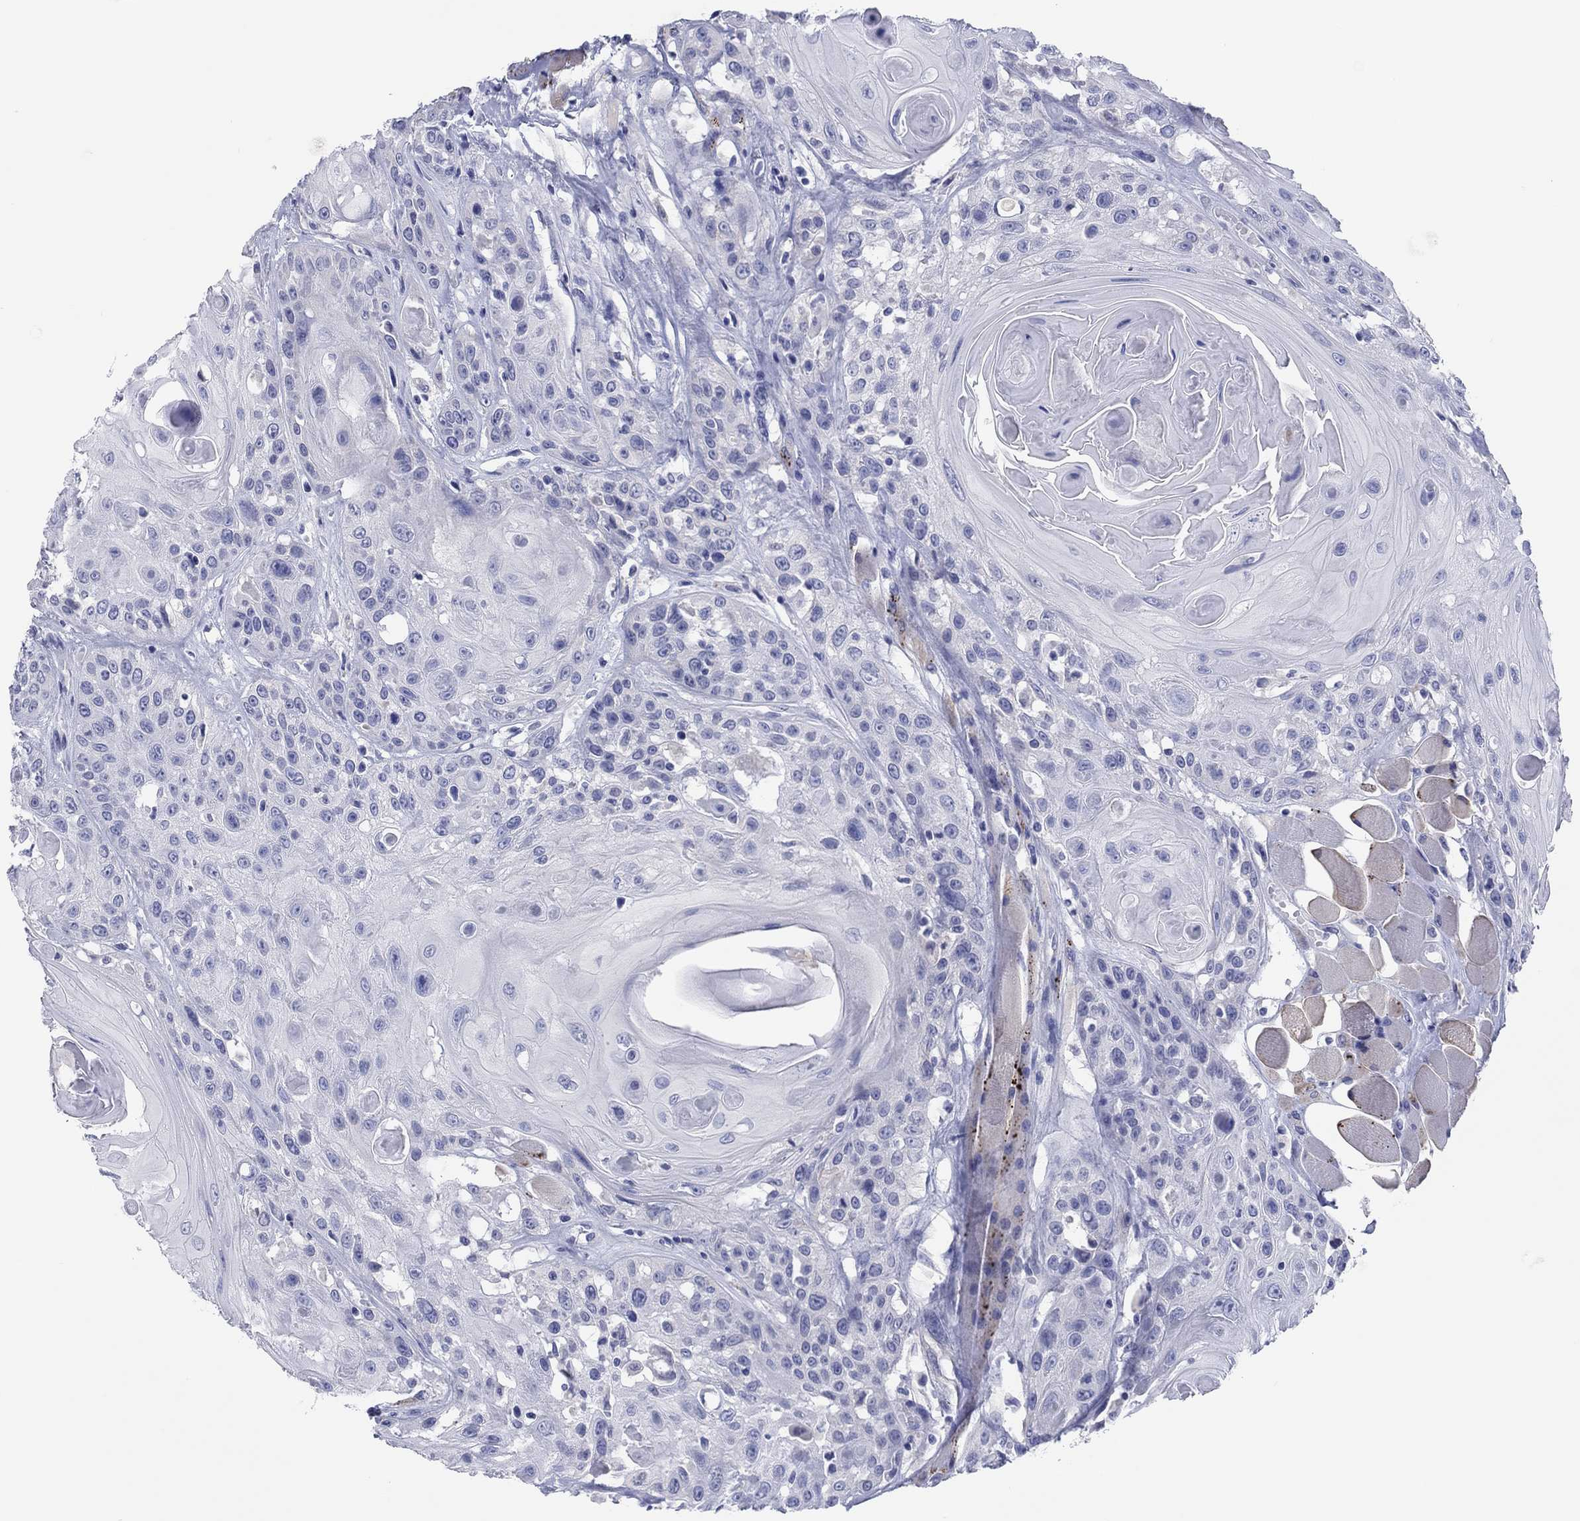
{"staining": {"intensity": "negative", "quantity": "none", "location": "none"}, "tissue": "head and neck cancer", "cell_type": "Tumor cells", "image_type": "cancer", "snomed": [{"axis": "morphology", "description": "Squamous cell carcinoma, NOS"}, {"axis": "topography", "description": "Head-Neck"}], "caption": "A high-resolution micrograph shows immunohistochemistry (IHC) staining of head and neck cancer, which shows no significant expression in tumor cells. The staining is performed using DAB brown chromogen with nuclei counter-stained in using hematoxylin.", "gene": "ERICH3", "patient": {"sex": "female", "age": 59}}